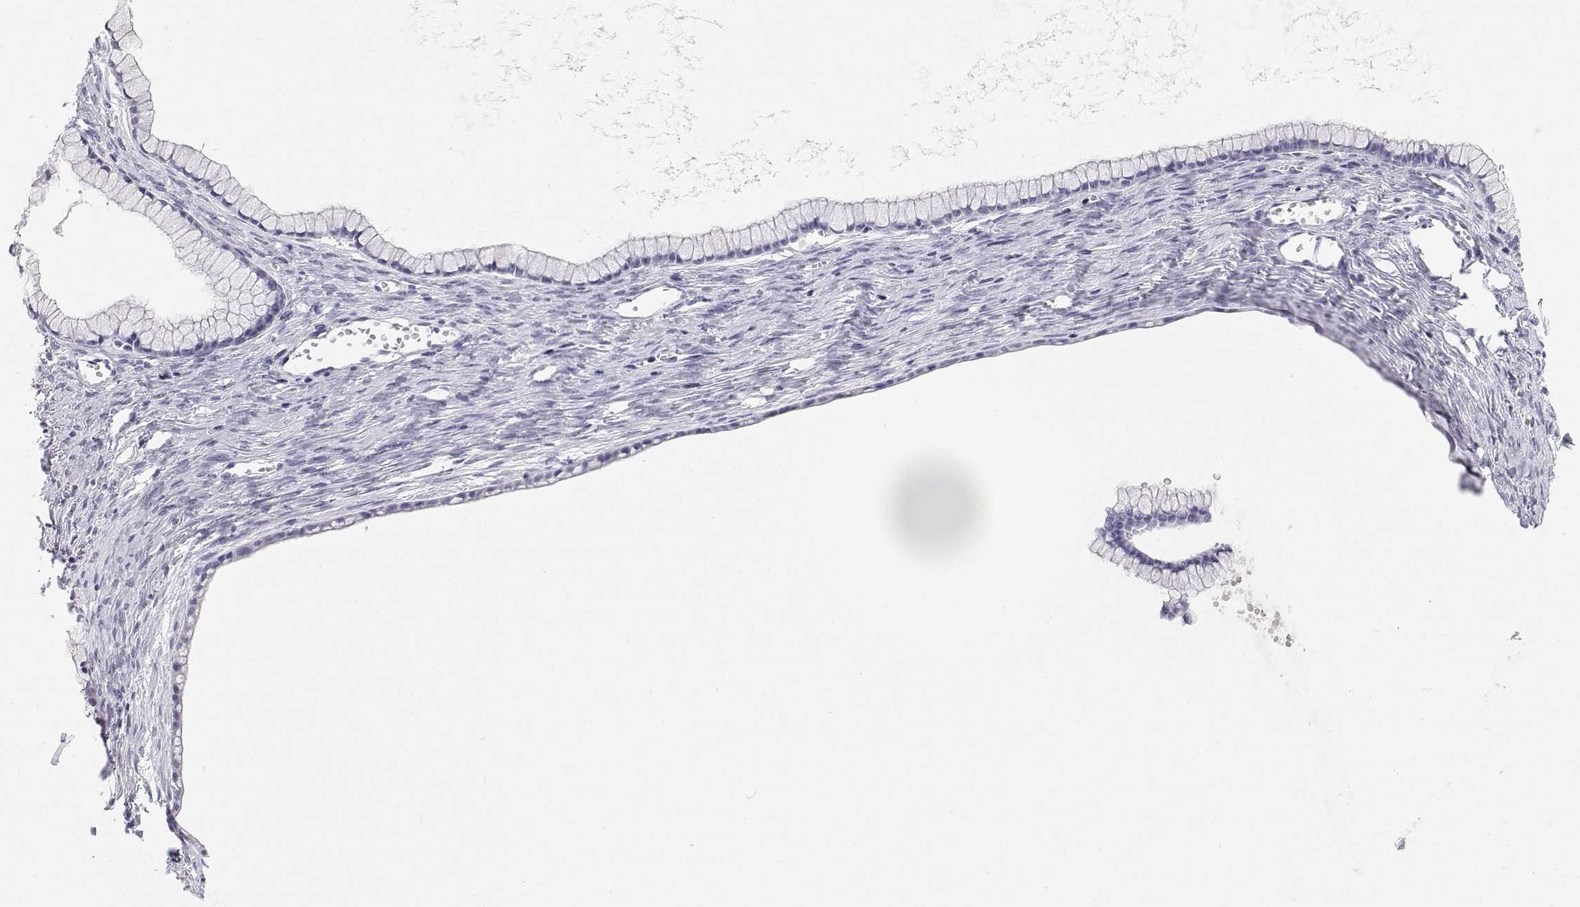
{"staining": {"intensity": "negative", "quantity": "none", "location": "none"}, "tissue": "ovarian cancer", "cell_type": "Tumor cells", "image_type": "cancer", "snomed": [{"axis": "morphology", "description": "Cystadenocarcinoma, mucinous, NOS"}, {"axis": "topography", "description": "Ovary"}], "caption": "IHC of human ovarian cancer (mucinous cystadenocarcinoma) shows no positivity in tumor cells. (Stains: DAB (3,3'-diaminobenzidine) IHC with hematoxylin counter stain, Microscopy: brightfield microscopy at high magnification).", "gene": "BHMT", "patient": {"sex": "female", "age": 41}}